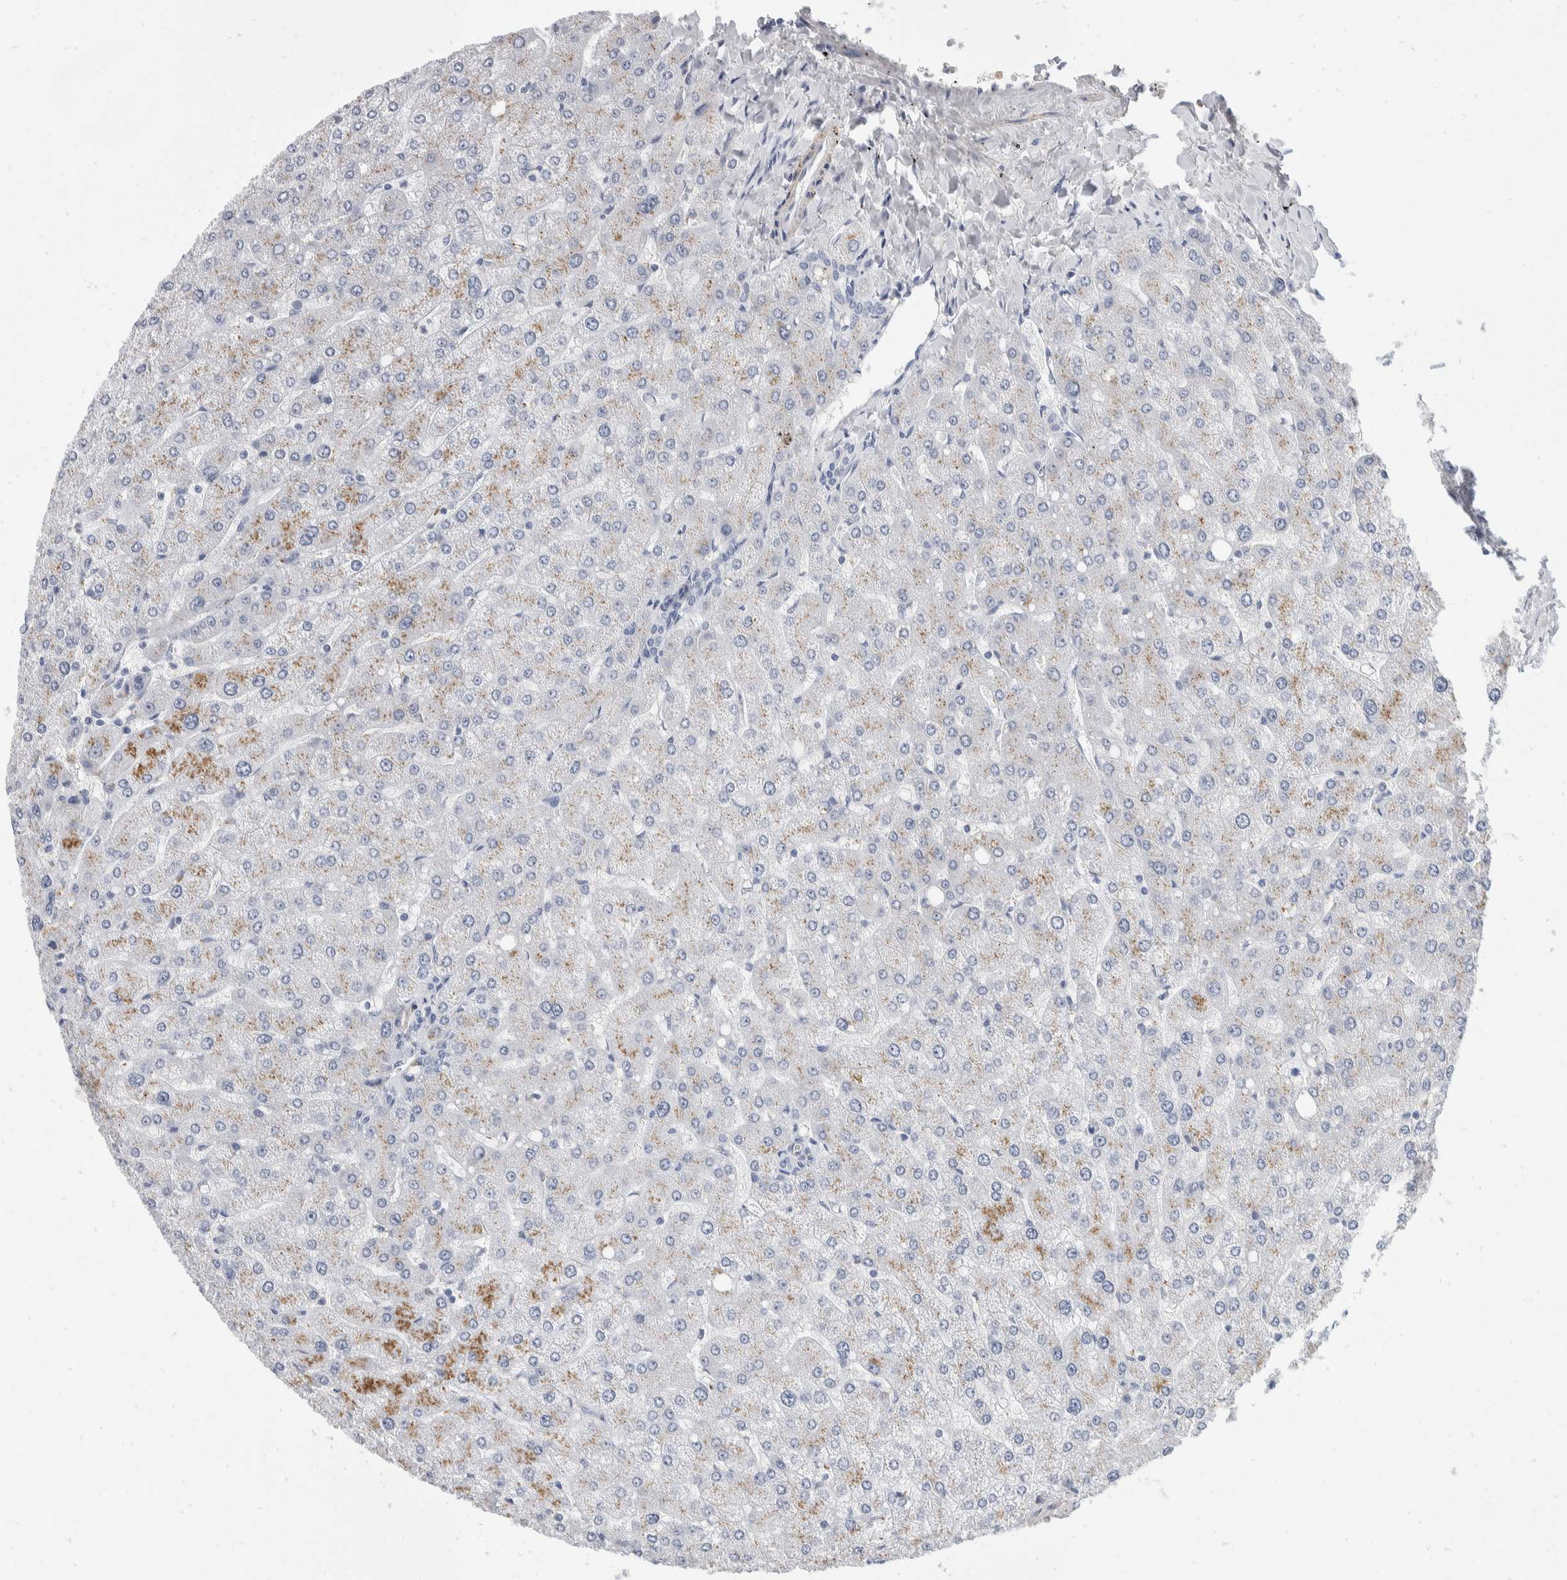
{"staining": {"intensity": "negative", "quantity": "none", "location": "none"}, "tissue": "liver", "cell_type": "Cholangiocytes", "image_type": "normal", "snomed": [{"axis": "morphology", "description": "Normal tissue, NOS"}, {"axis": "topography", "description": "Liver"}], "caption": "This is an immunohistochemistry (IHC) histopathology image of benign human liver. There is no expression in cholangiocytes.", "gene": "CATSPERD", "patient": {"sex": "male", "age": 55}}